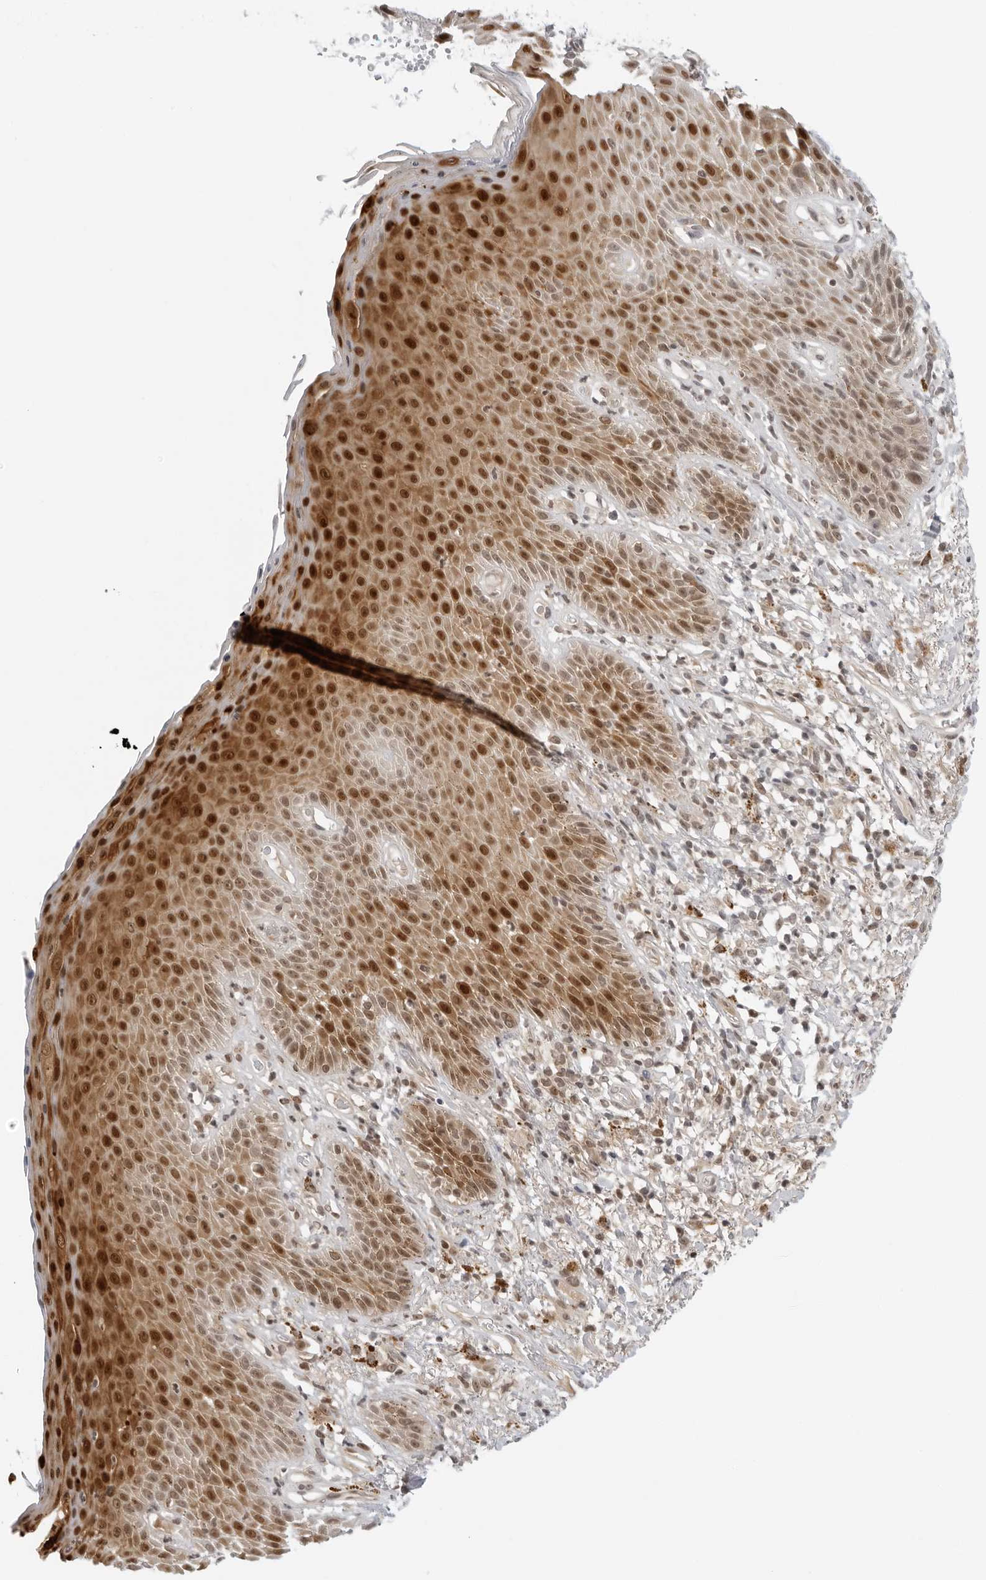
{"staining": {"intensity": "strong", "quantity": "25%-75%", "location": "nuclear"}, "tissue": "skin", "cell_type": "Epidermal cells", "image_type": "normal", "snomed": [{"axis": "morphology", "description": "Normal tissue, NOS"}, {"axis": "topography", "description": "Anal"}], "caption": "Immunohistochemical staining of normal skin displays strong nuclear protein expression in approximately 25%-75% of epidermal cells. The staining was performed using DAB (3,3'-diaminobenzidine), with brown indicating positive protein expression. Nuclei are stained blue with hematoxylin.", "gene": "SUGCT", "patient": {"sex": "male", "age": 74}}